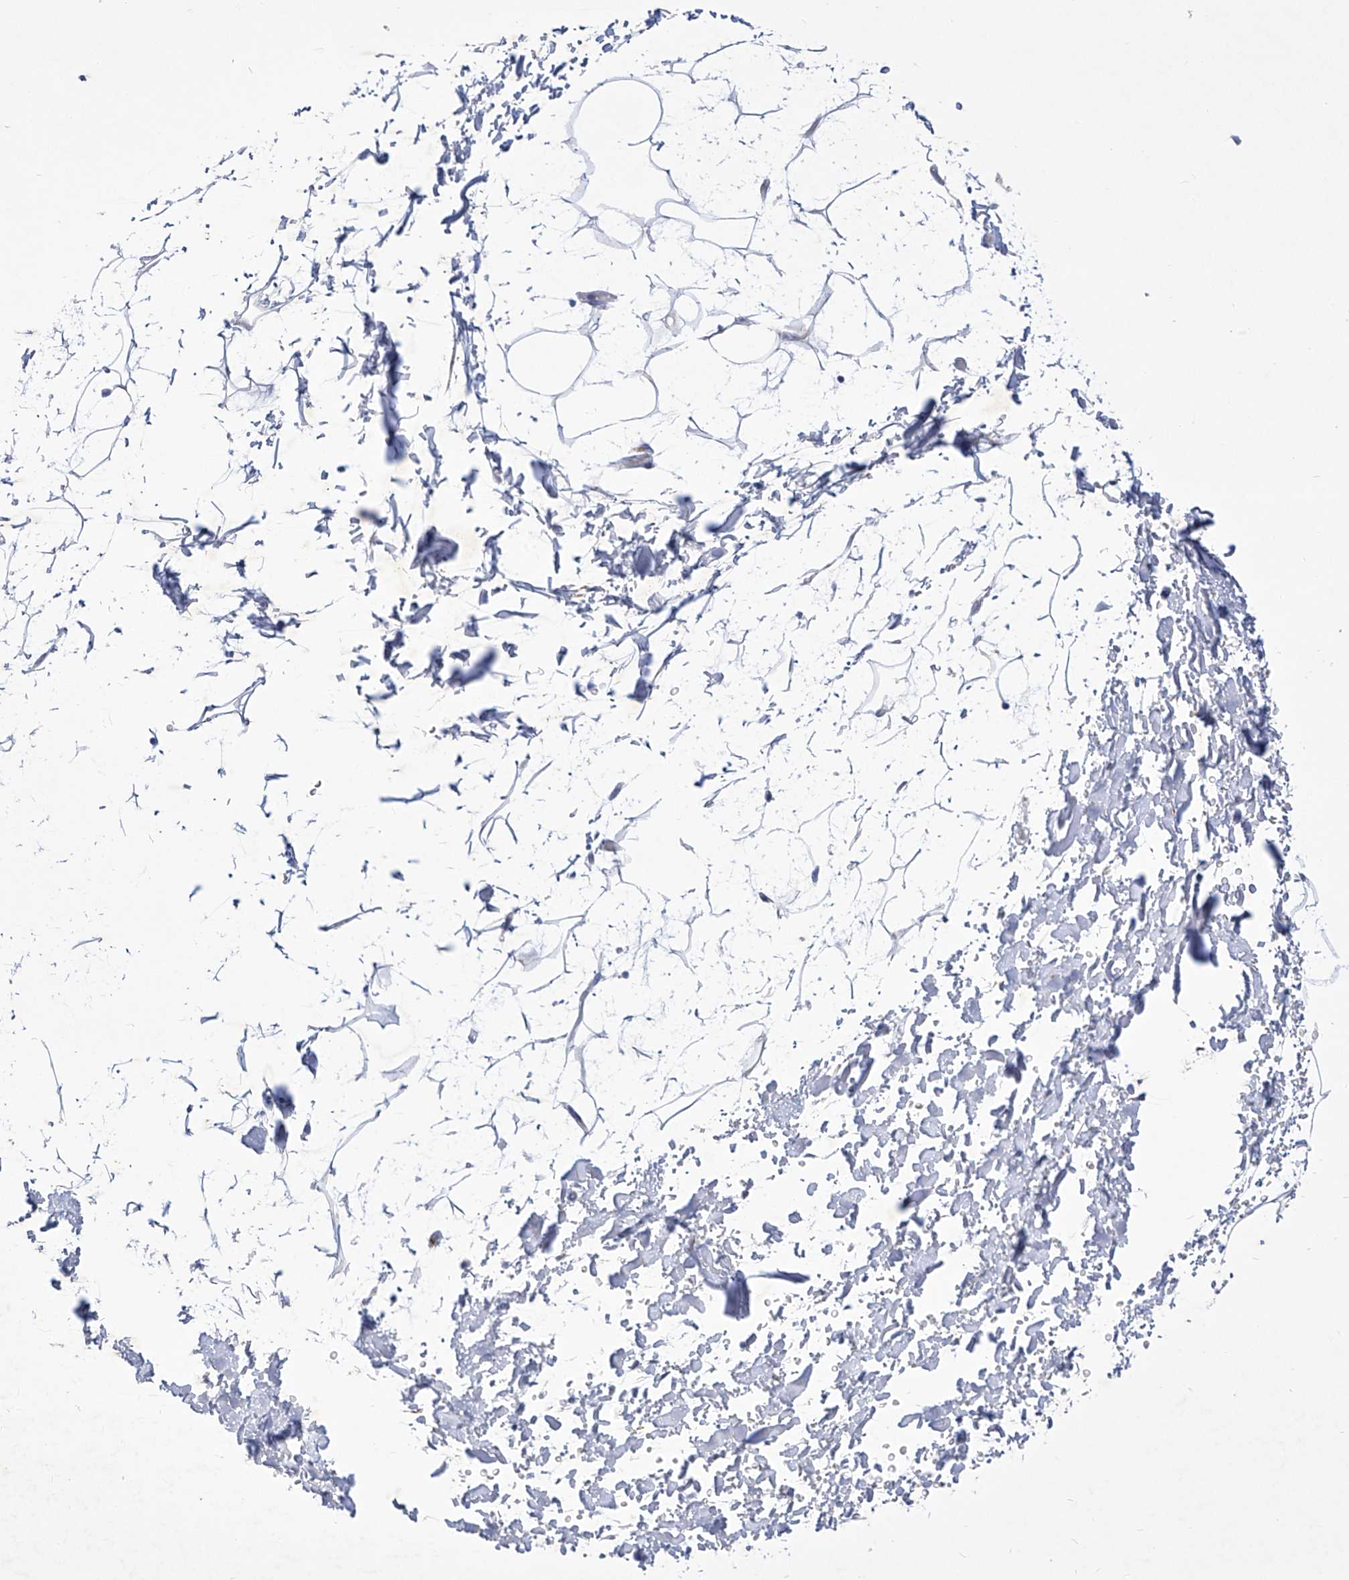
{"staining": {"intensity": "negative", "quantity": "none", "location": "none"}, "tissue": "adipose tissue", "cell_type": "Adipocytes", "image_type": "normal", "snomed": [{"axis": "morphology", "description": "Normal tissue, NOS"}, {"axis": "topography", "description": "Soft tissue"}], "caption": "Immunohistochemistry (IHC) of normal human adipose tissue exhibits no staining in adipocytes. (DAB immunohistochemistry visualized using brightfield microscopy, high magnification).", "gene": "C1orf87", "patient": {"sex": "male", "age": 72}}